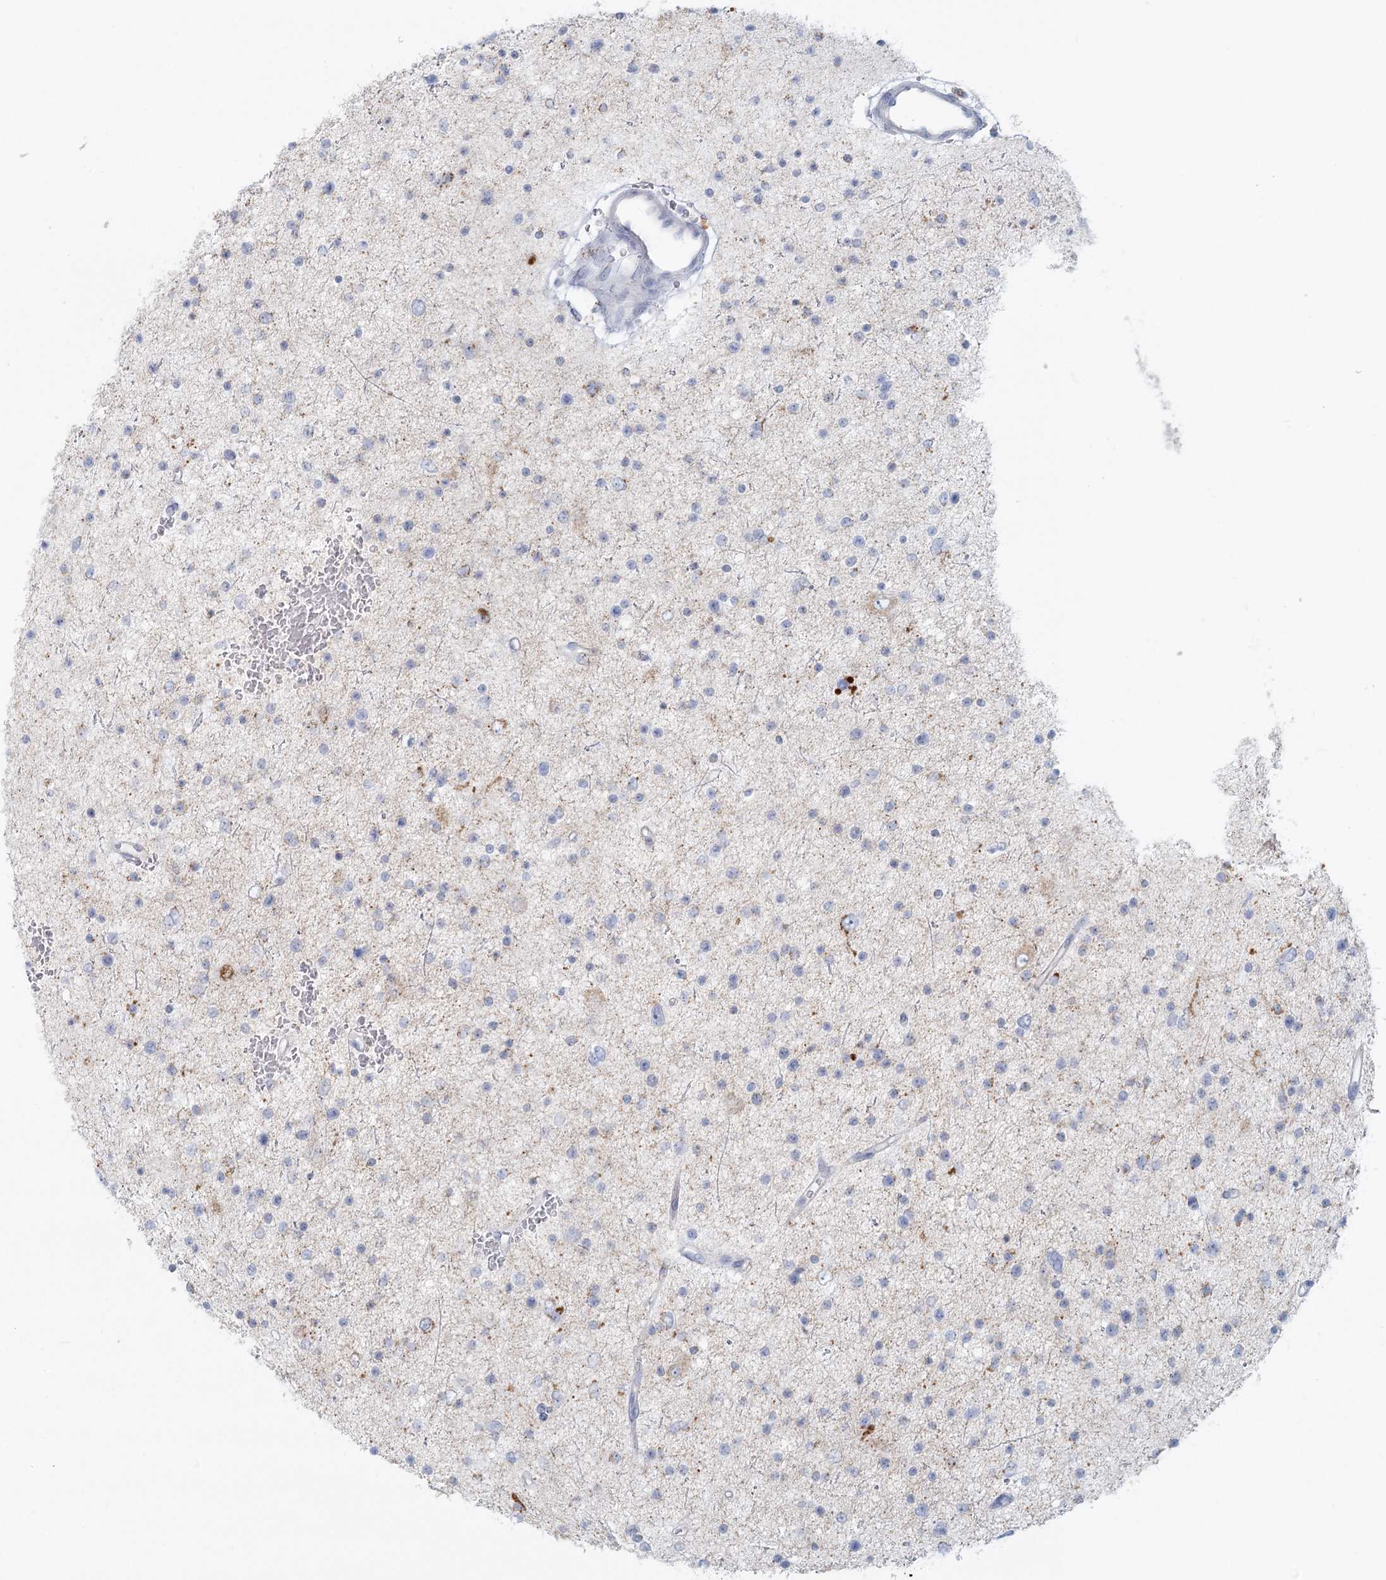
{"staining": {"intensity": "negative", "quantity": "none", "location": "none"}, "tissue": "glioma", "cell_type": "Tumor cells", "image_type": "cancer", "snomed": [{"axis": "morphology", "description": "Glioma, malignant, Low grade"}, {"axis": "topography", "description": "Brain"}], "caption": "A high-resolution photomicrograph shows IHC staining of malignant glioma (low-grade), which displays no significant expression in tumor cells. (Brightfield microscopy of DAB immunohistochemistry (IHC) at high magnification).", "gene": "BPHL", "patient": {"sex": "female", "age": 37}}